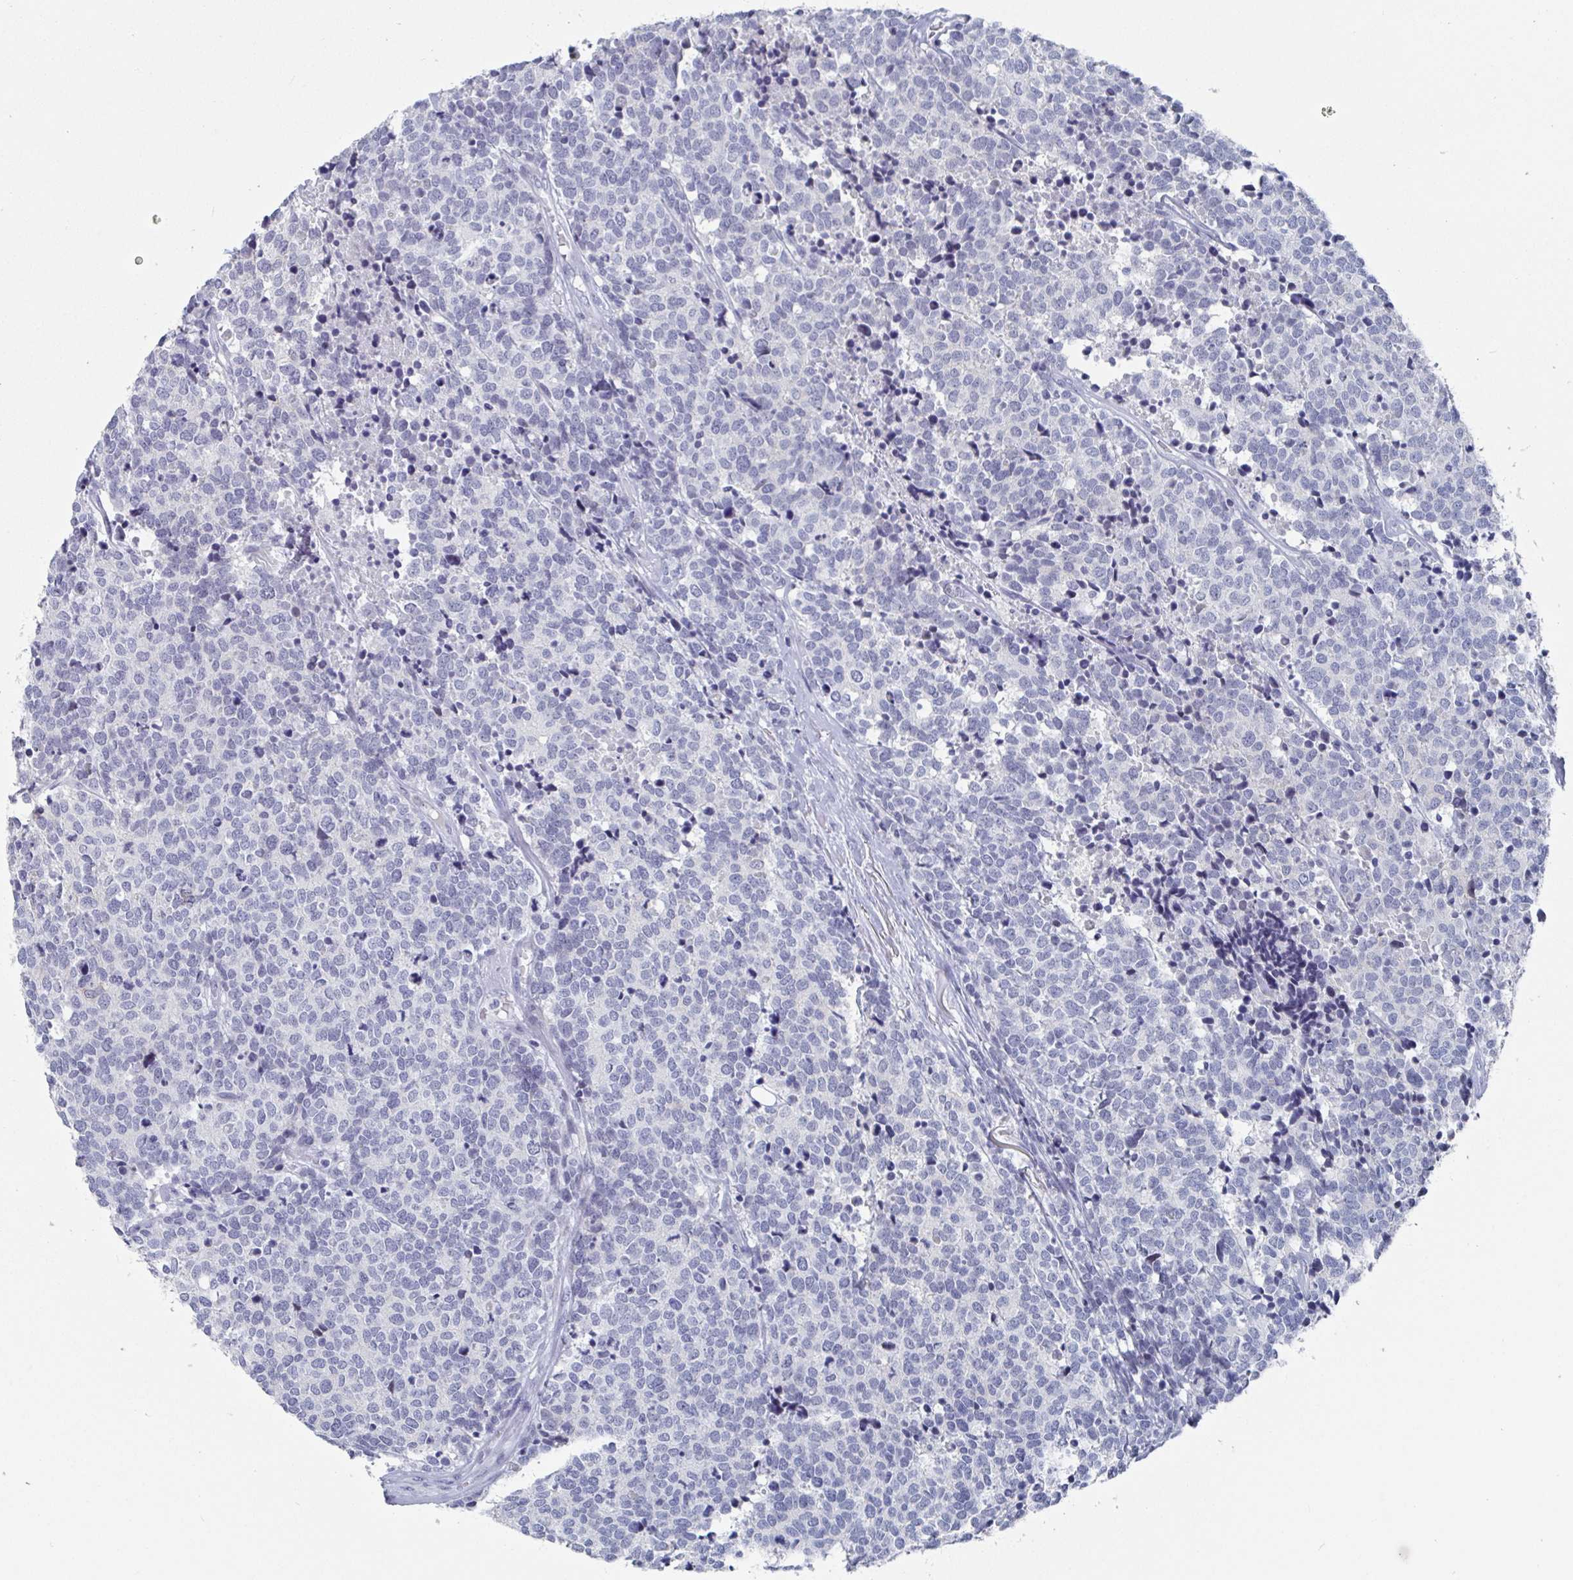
{"staining": {"intensity": "negative", "quantity": "none", "location": "none"}, "tissue": "carcinoid", "cell_type": "Tumor cells", "image_type": "cancer", "snomed": [{"axis": "morphology", "description": "Carcinoid, malignant, NOS"}, {"axis": "topography", "description": "Skin"}], "caption": "High magnification brightfield microscopy of carcinoid stained with DAB (3,3'-diaminobenzidine) (brown) and counterstained with hematoxylin (blue): tumor cells show no significant positivity.", "gene": "CAMKV", "patient": {"sex": "female", "age": 79}}